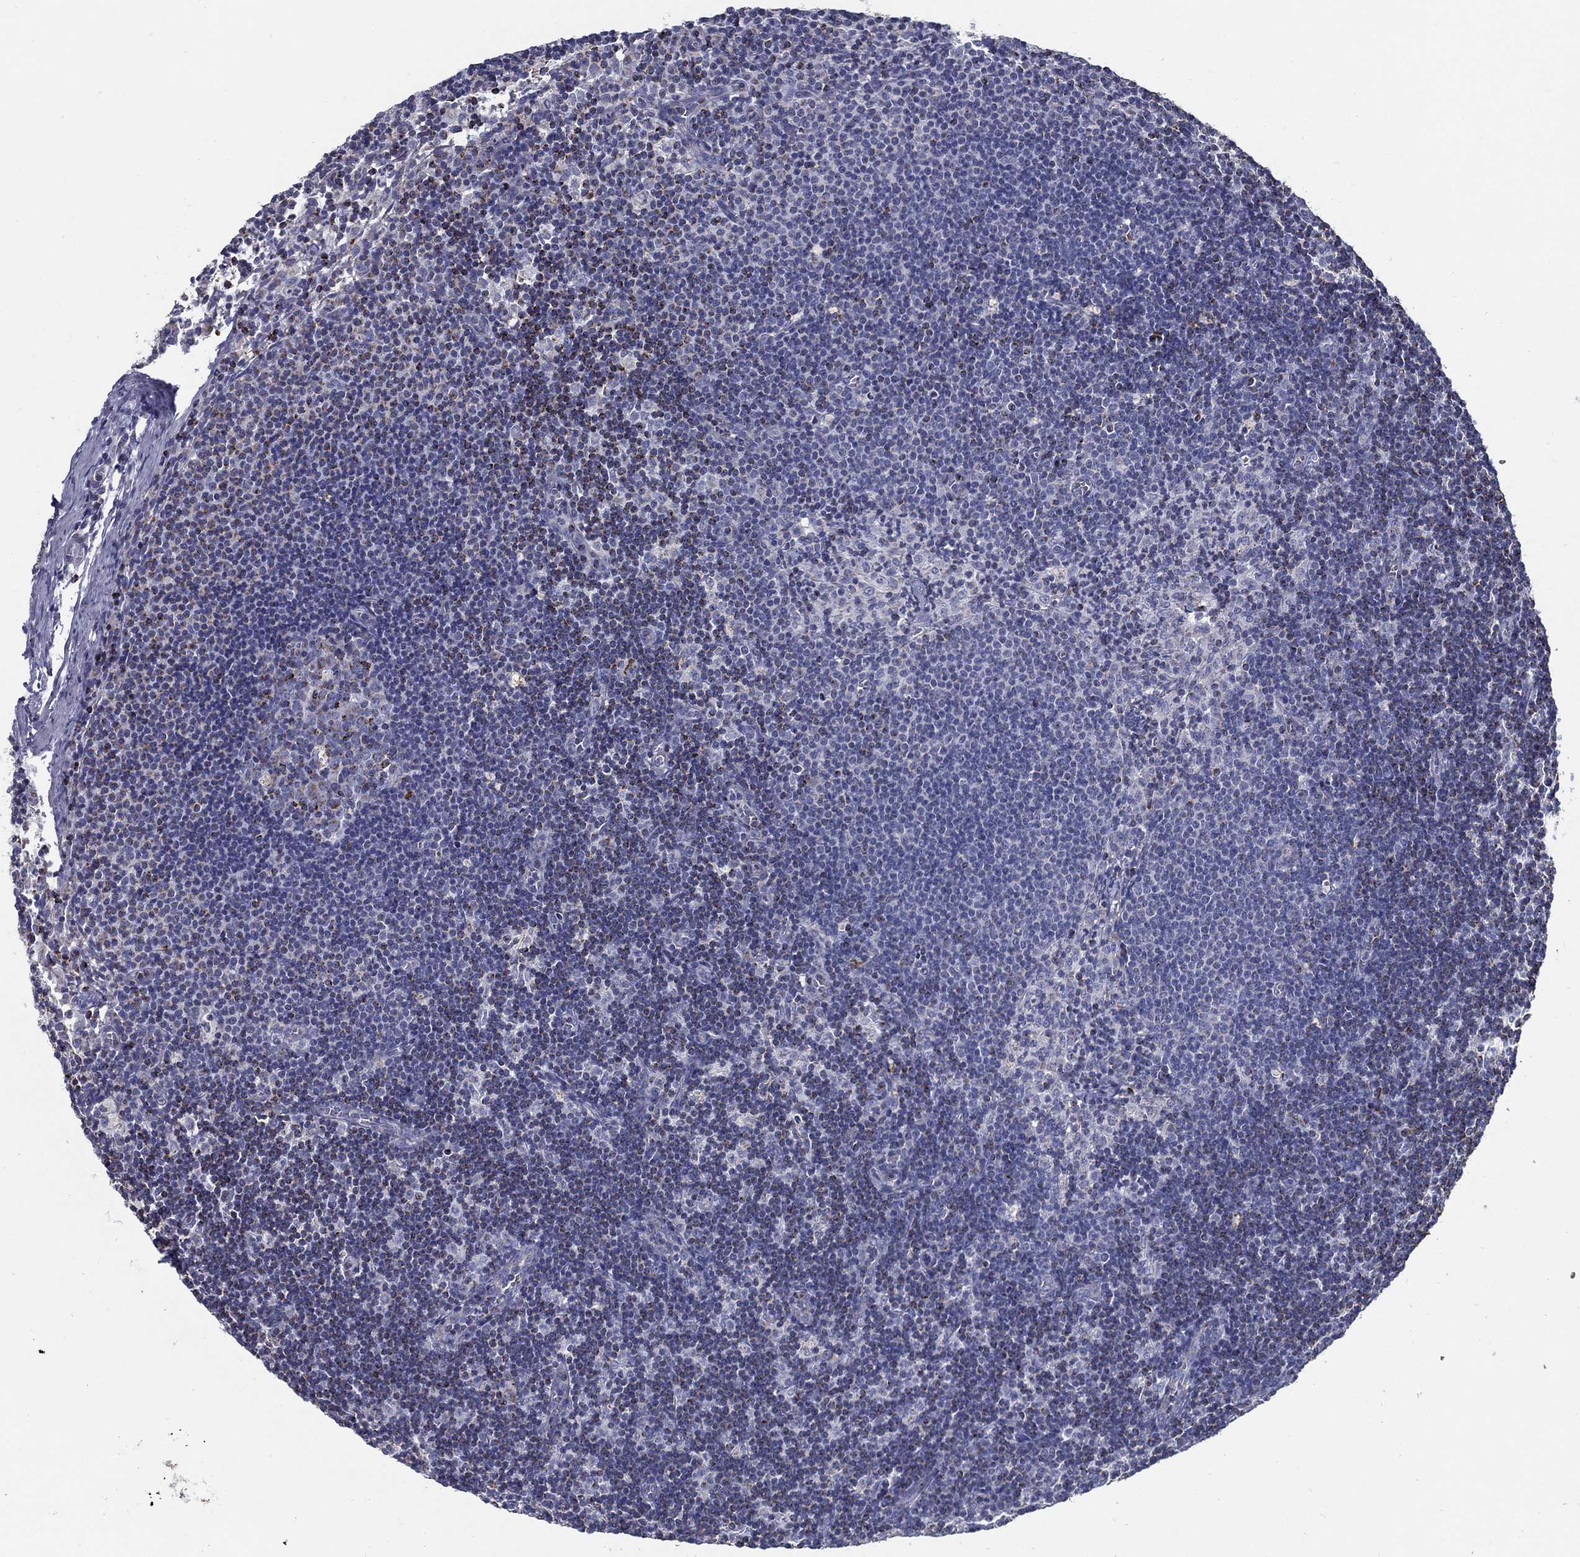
{"staining": {"intensity": "moderate", "quantity": "<25%", "location": "cytoplasmic/membranous"}, "tissue": "lymph node", "cell_type": "Germinal center cells", "image_type": "normal", "snomed": [{"axis": "morphology", "description": "Normal tissue, NOS"}, {"axis": "topography", "description": "Lymph node"}], "caption": "This is an image of immunohistochemistry (IHC) staining of unremarkable lymph node, which shows moderate expression in the cytoplasmic/membranous of germinal center cells.", "gene": "SFXN1", "patient": {"sex": "female", "age": 34}}